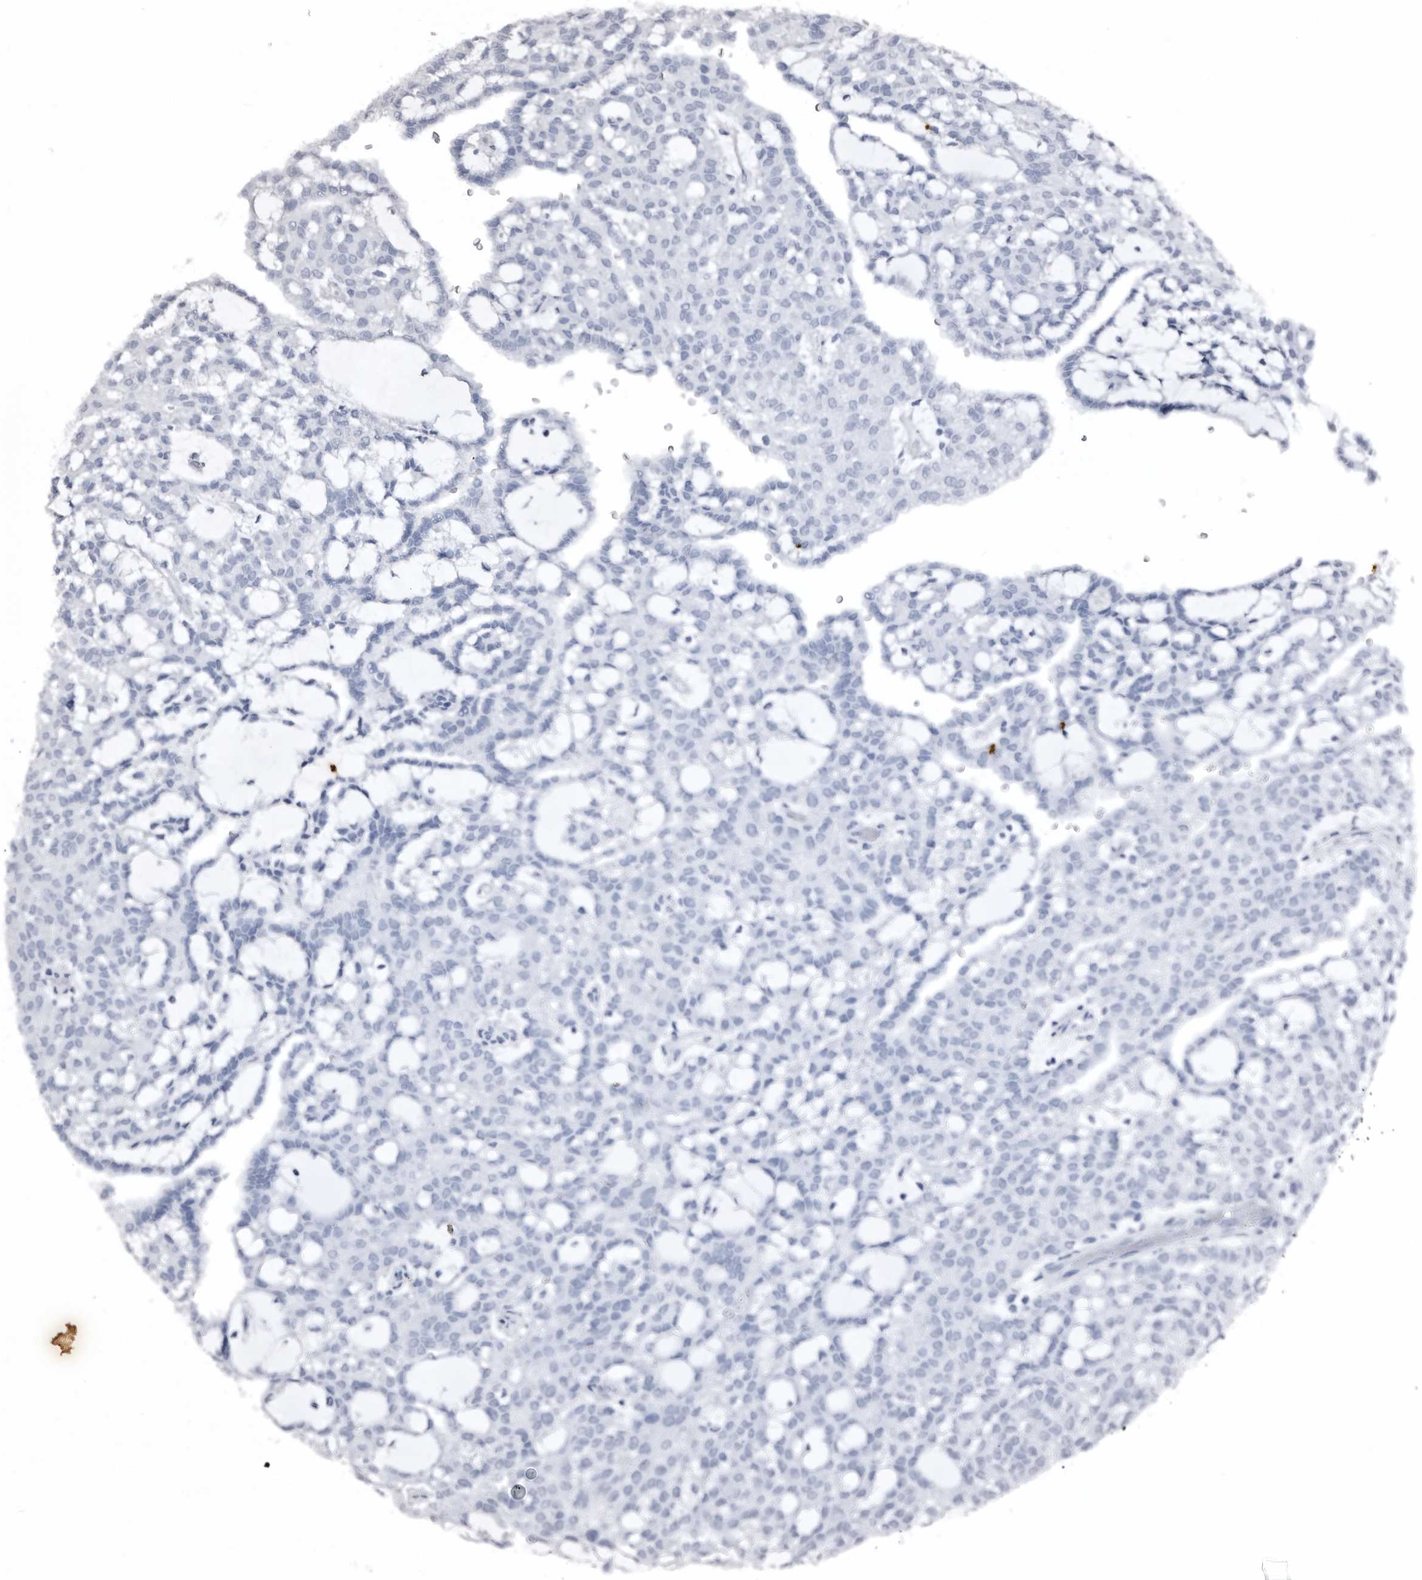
{"staining": {"intensity": "negative", "quantity": "none", "location": "none"}, "tissue": "renal cancer", "cell_type": "Tumor cells", "image_type": "cancer", "snomed": [{"axis": "morphology", "description": "Adenocarcinoma, NOS"}, {"axis": "topography", "description": "Kidney"}], "caption": "Protein analysis of renal cancer shows no significant positivity in tumor cells.", "gene": "GREB1", "patient": {"sex": "male", "age": 63}}